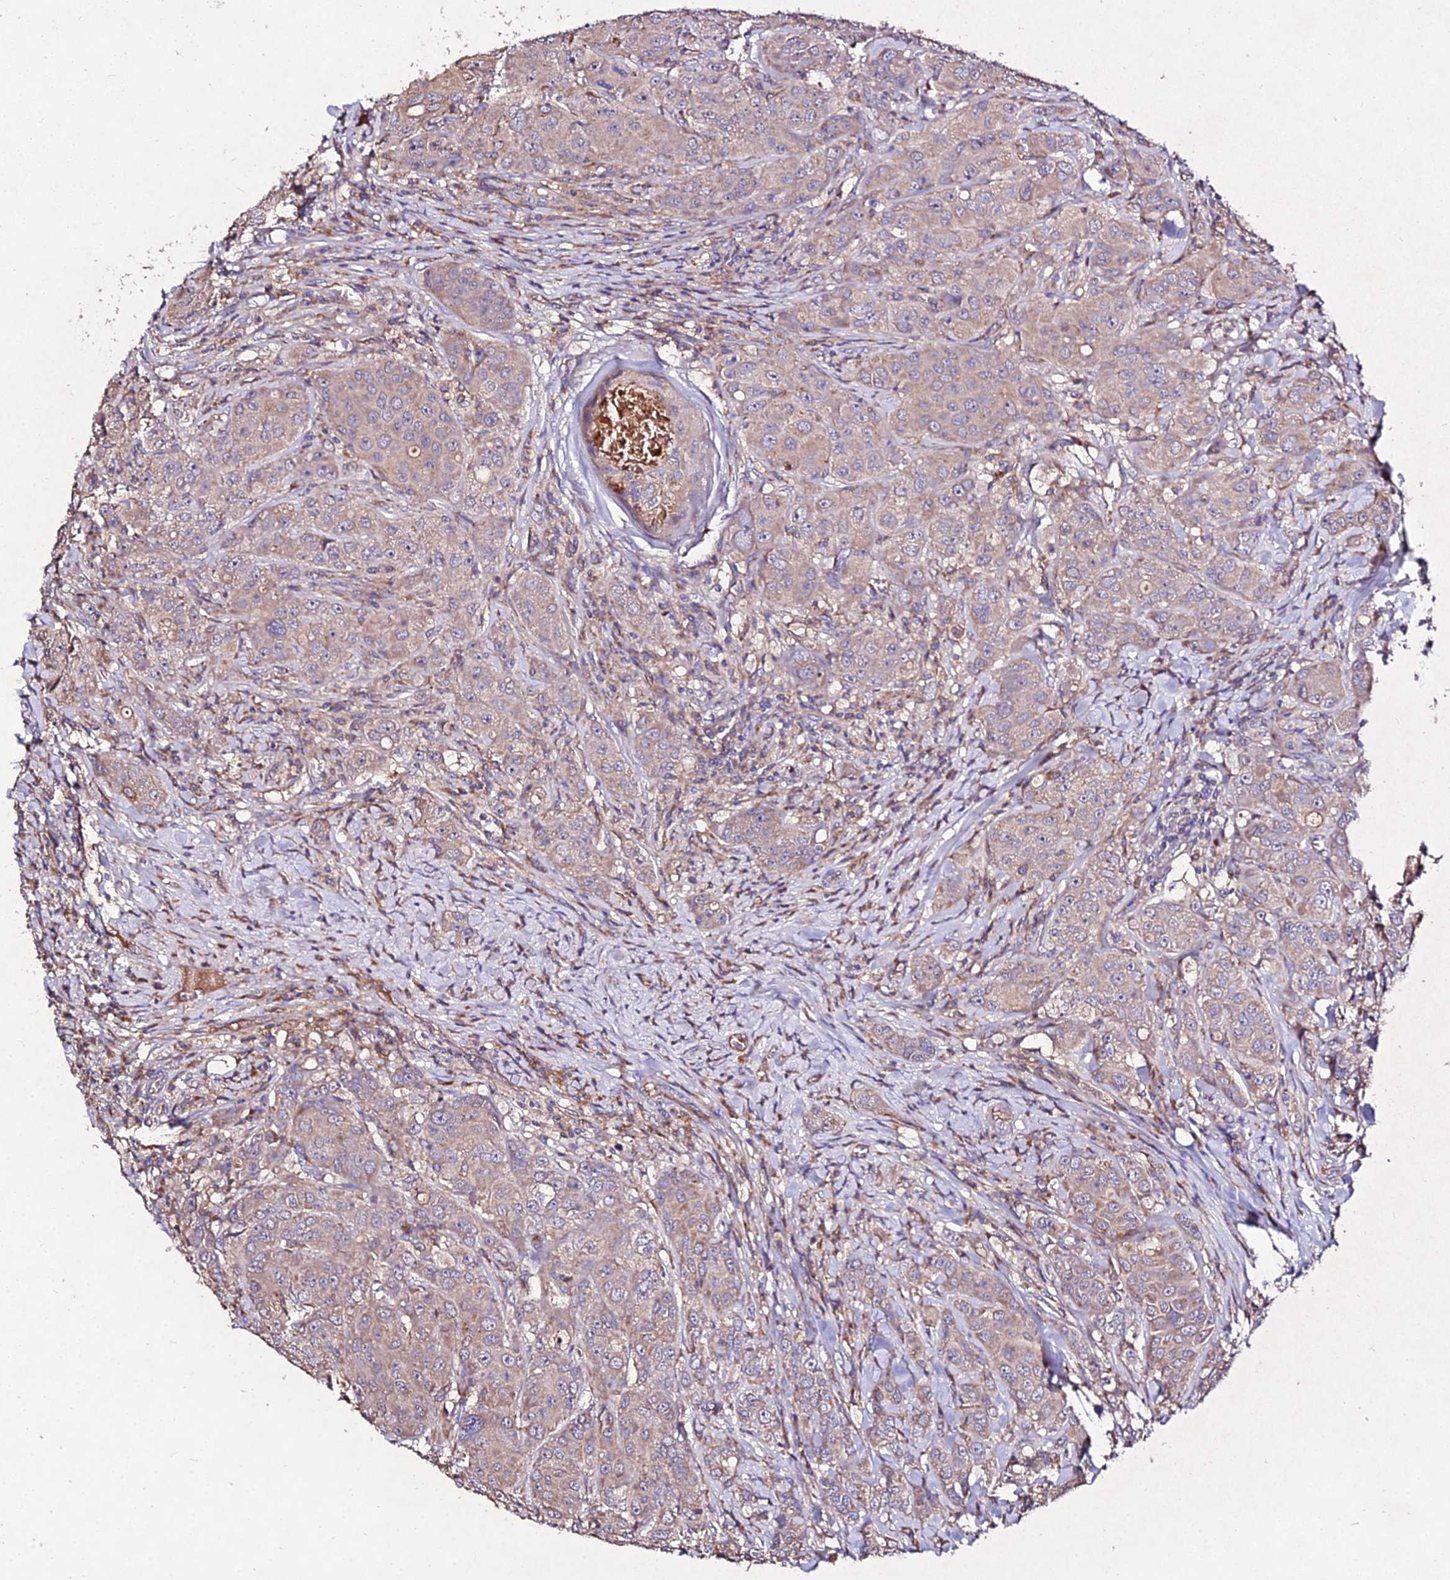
{"staining": {"intensity": "moderate", "quantity": ">75%", "location": "cytoplasmic/membranous"}, "tissue": "breast cancer", "cell_type": "Tumor cells", "image_type": "cancer", "snomed": [{"axis": "morphology", "description": "Duct carcinoma"}, {"axis": "topography", "description": "Breast"}], "caption": "A photomicrograph of human breast cancer (infiltrating ductal carcinoma) stained for a protein exhibits moderate cytoplasmic/membranous brown staining in tumor cells. (Stains: DAB (3,3'-diaminobenzidine) in brown, nuclei in blue, Microscopy: brightfield microscopy at high magnification).", "gene": "AP3M2", "patient": {"sex": "female", "age": 43}}